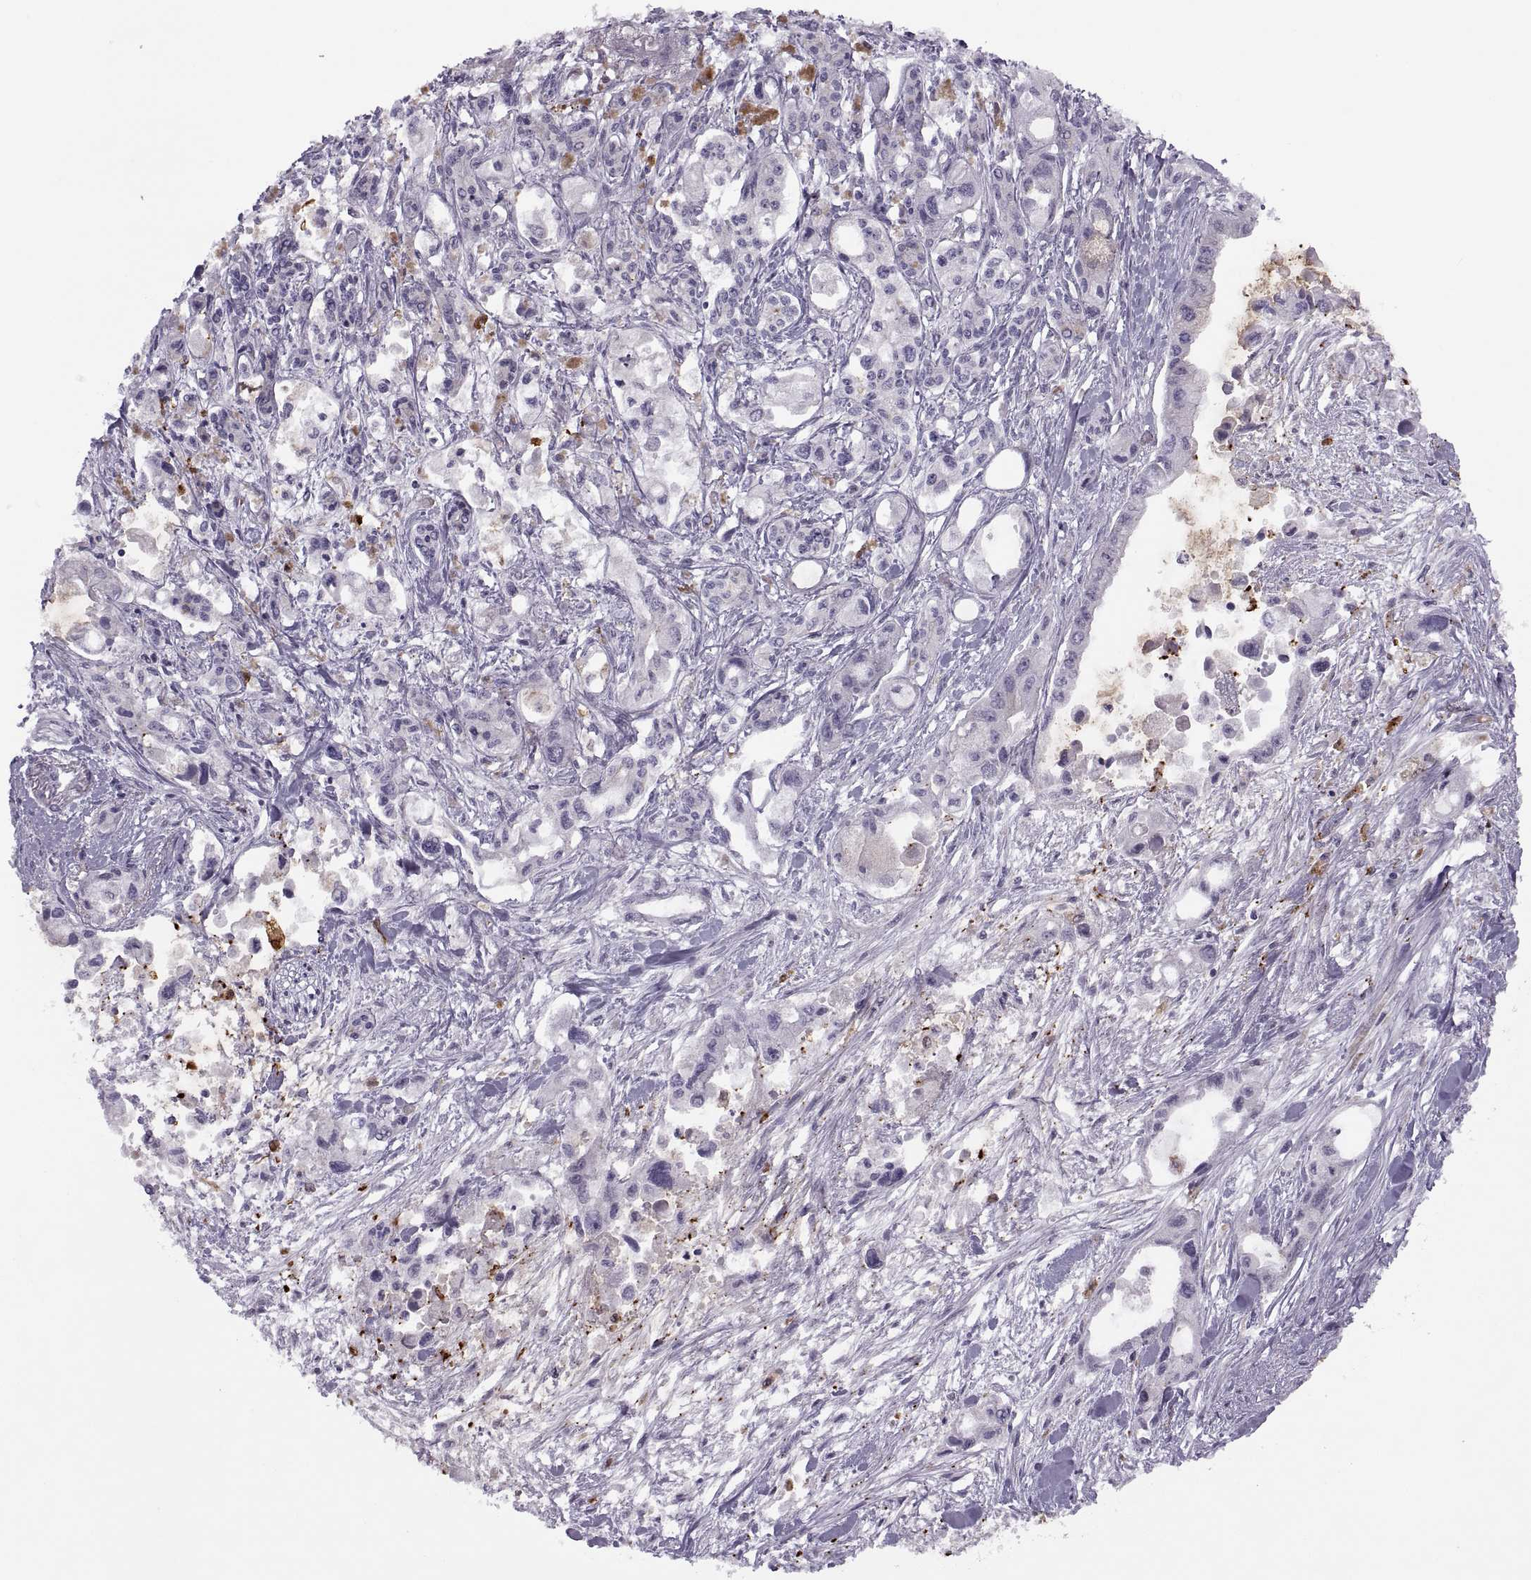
{"staining": {"intensity": "negative", "quantity": "none", "location": "none"}, "tissue": "pancreatic cancer", "cell_type": "Tumor cells", "image_type": "cancer", "snomed": [{"axis": "morphology", "description": "Adenocarcinoma, NOS"}, {"axis": "topography", "description": "Pancreas"}], "caption": "IHC image of neoplastic tissue: pancreatic cancer stained with DAB (3,3'-diaminobenzidine) demonstrates no significant protein staining in tumor cells. Nuclei are stained in blue.", "gene": "H2AP", "patient": {"sex": "female", "age": 61}}